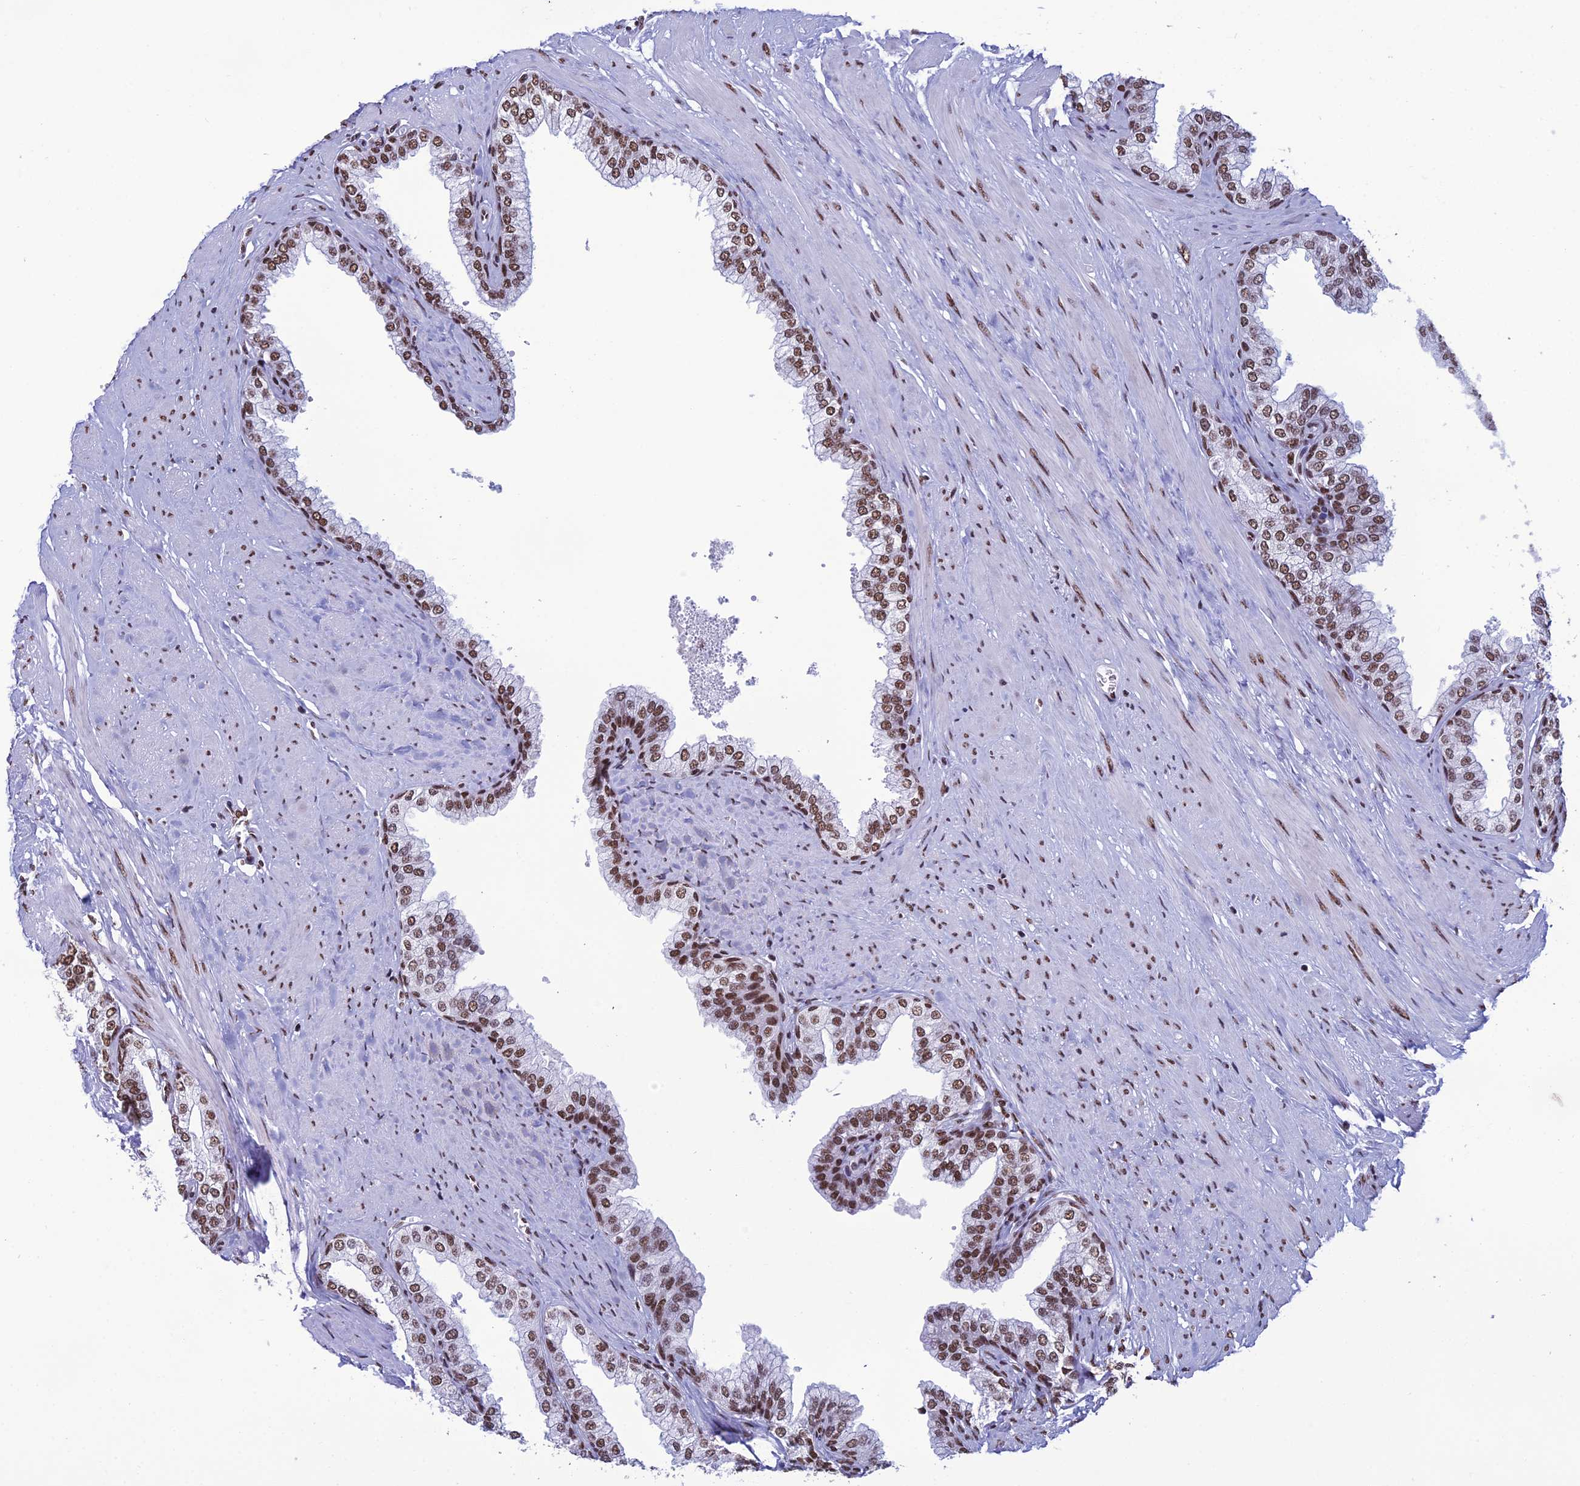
{"staining": {"intensity": "moderate", "quantity": ">75%", "location": "nuclear"}, "tissue": "prostate", "cell_type": "Glandular cells", "image_type": "normal", "snomed": [{"axis": "morphology", "description": "Normal tissue, NOS"}, {"axis": "morphology", "description": "Urothelial carcinoma, Low grade"}, {"axis": "topography", "description": "Urinary bladder"}, {"axis": "topography", "description": "Prostate"}], "caption": "IHC staining of normal prostate, which reveals medium levels of moderate nuclear positivity in about >75% of glandular cells indicating moderate nuclear protein staining. The staining was performed using DAB (brown) for protein detection and nuclei were counterstained in hematoxylin (blue).", "gene": "PRAMEF12", "patient": {"sex": "male", "age": 60}}